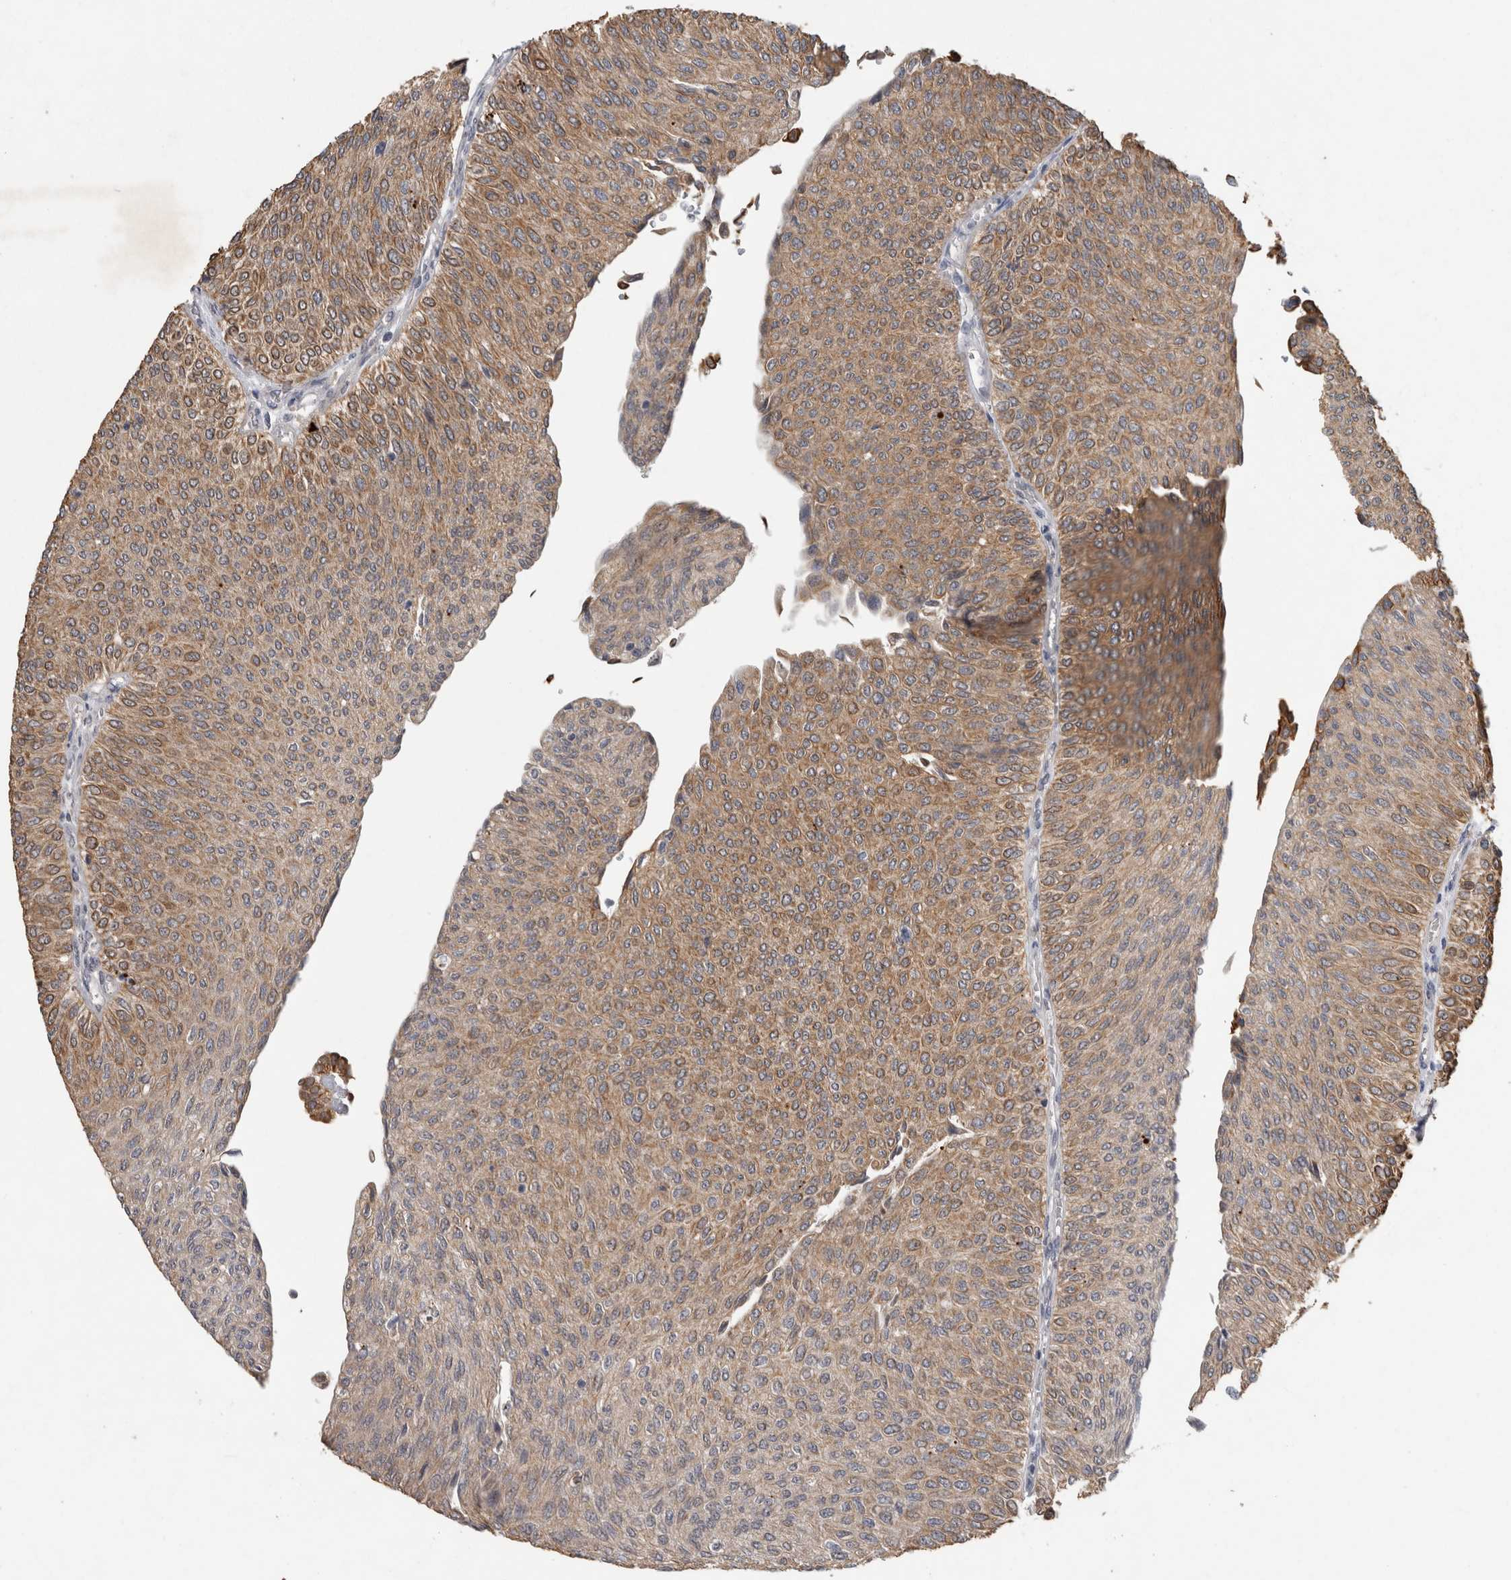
{"staining": {"intensity": "moderate", "quantity": "25%-75%", "location": "cytoplasmic/membranous"}, "tissue": "urothelial cancer", "cell_type": "Tumor cells", "image_type": "cancer", "snomed": [{"axis": "morphology", "description": "Urothelial carcinoma, Low grade"}, {"axis": "topography", "description": "Urinary bladder"}], "caption": "Urothelial cancer tissue demonstrates moderate cytoplasmic/membranous expression in approximately 25%-75% of tumor cells", "gene": "RHPN1", "patient": {"sex": "male", "age": 78}}